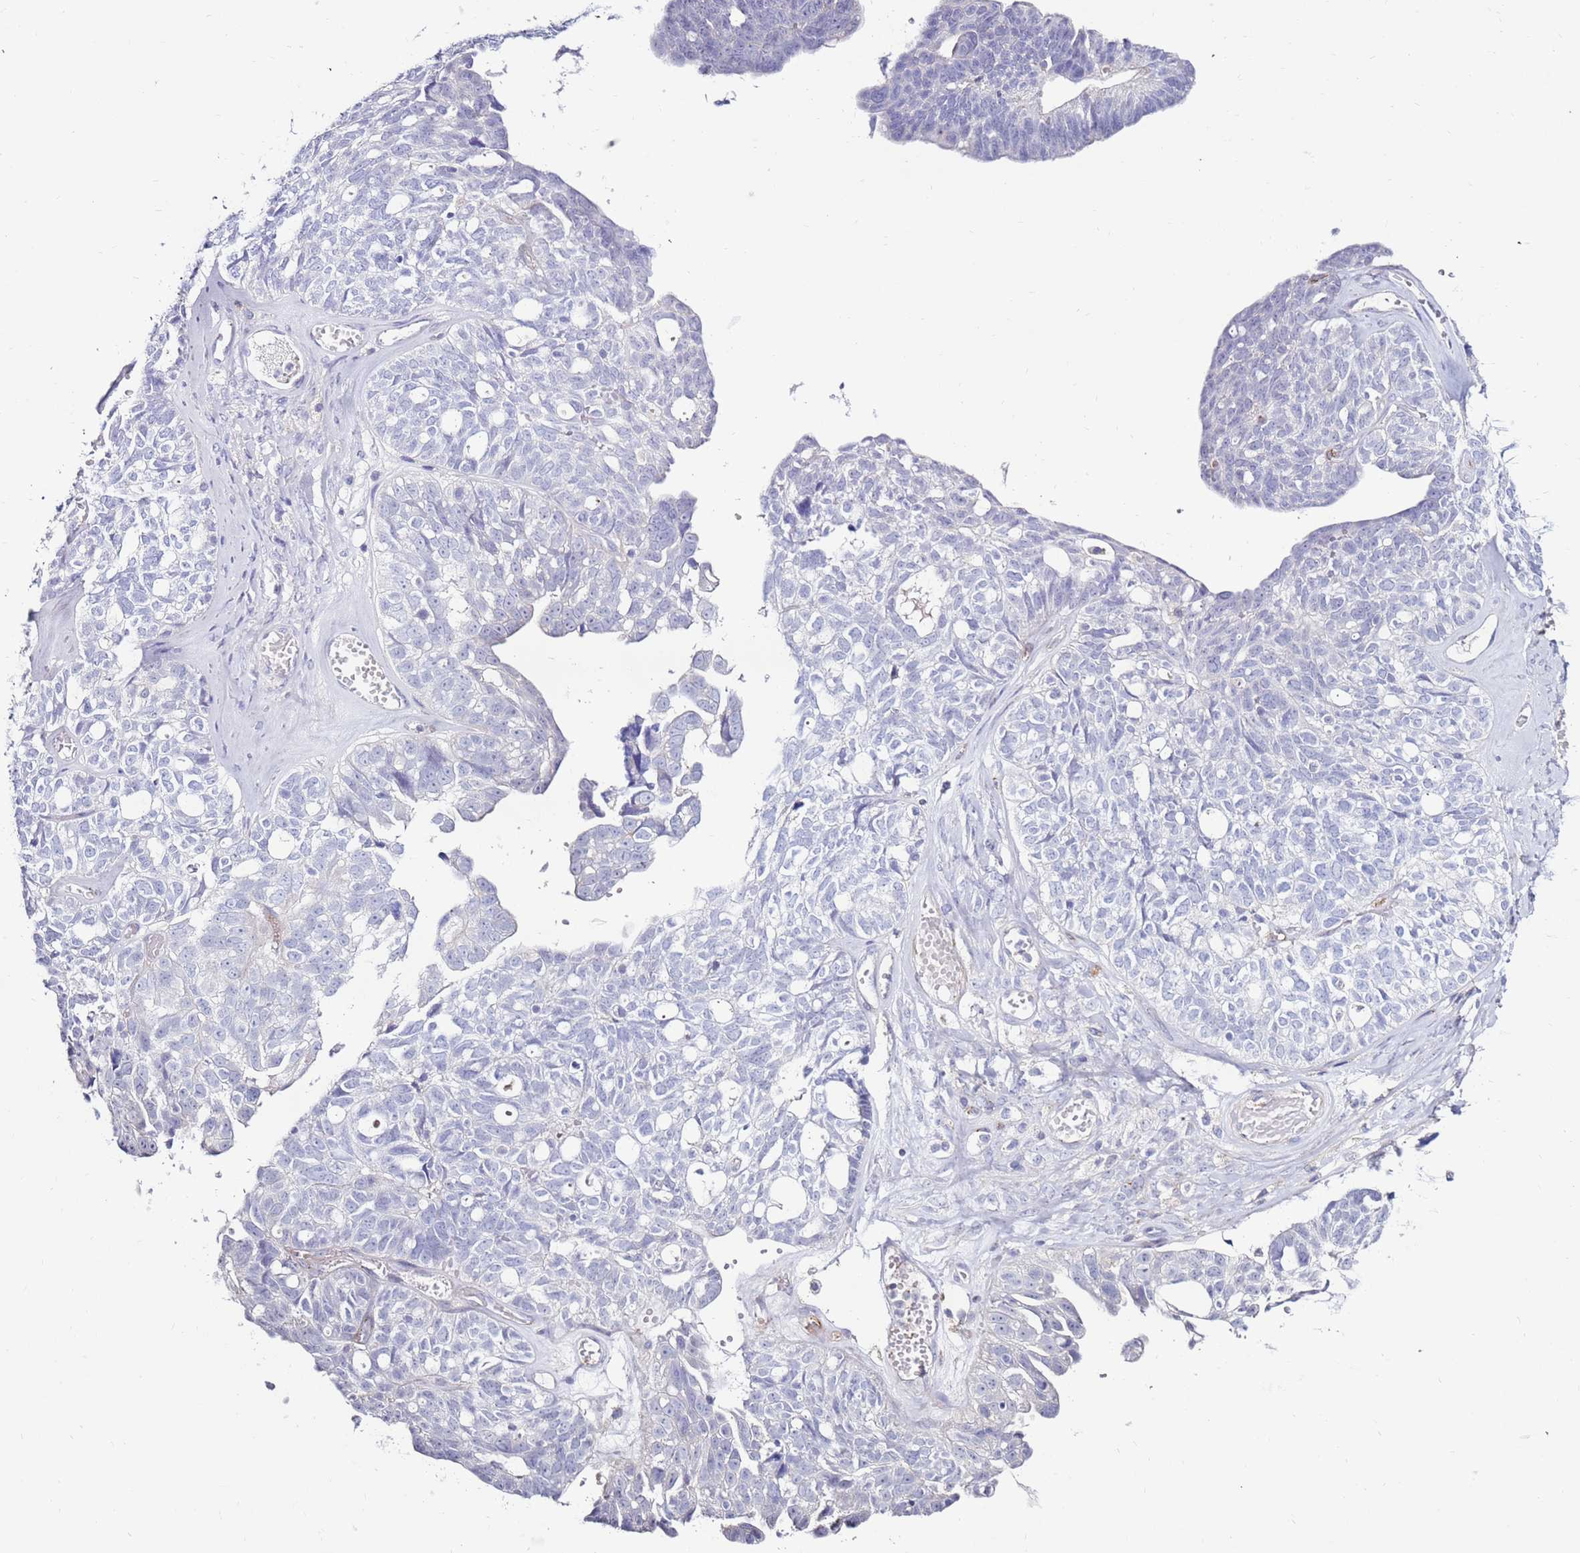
{"staining": {"intensity": "negative", "quantity": "none", "location": "none"}, "tissue": "ovarian cancer", "cell_type": "Tumor cells", "image_type": "cancer", "snomed": [{"axis": "morphology", "description": "Cystadenocarcinoma, serous, NOS"}, {"axis": "topography", "description": "Ovary"}], "caption": "Histopathology image shows no protein staining in tumor cells of ovarian serous cystadenocarcinoma tissue. The staining is performed using DAB brown chromogen with nuclei counter-stained in using hematoxylin.", "gene": "CLEC4M", "patient": {"sex": "female", "age": 79}}